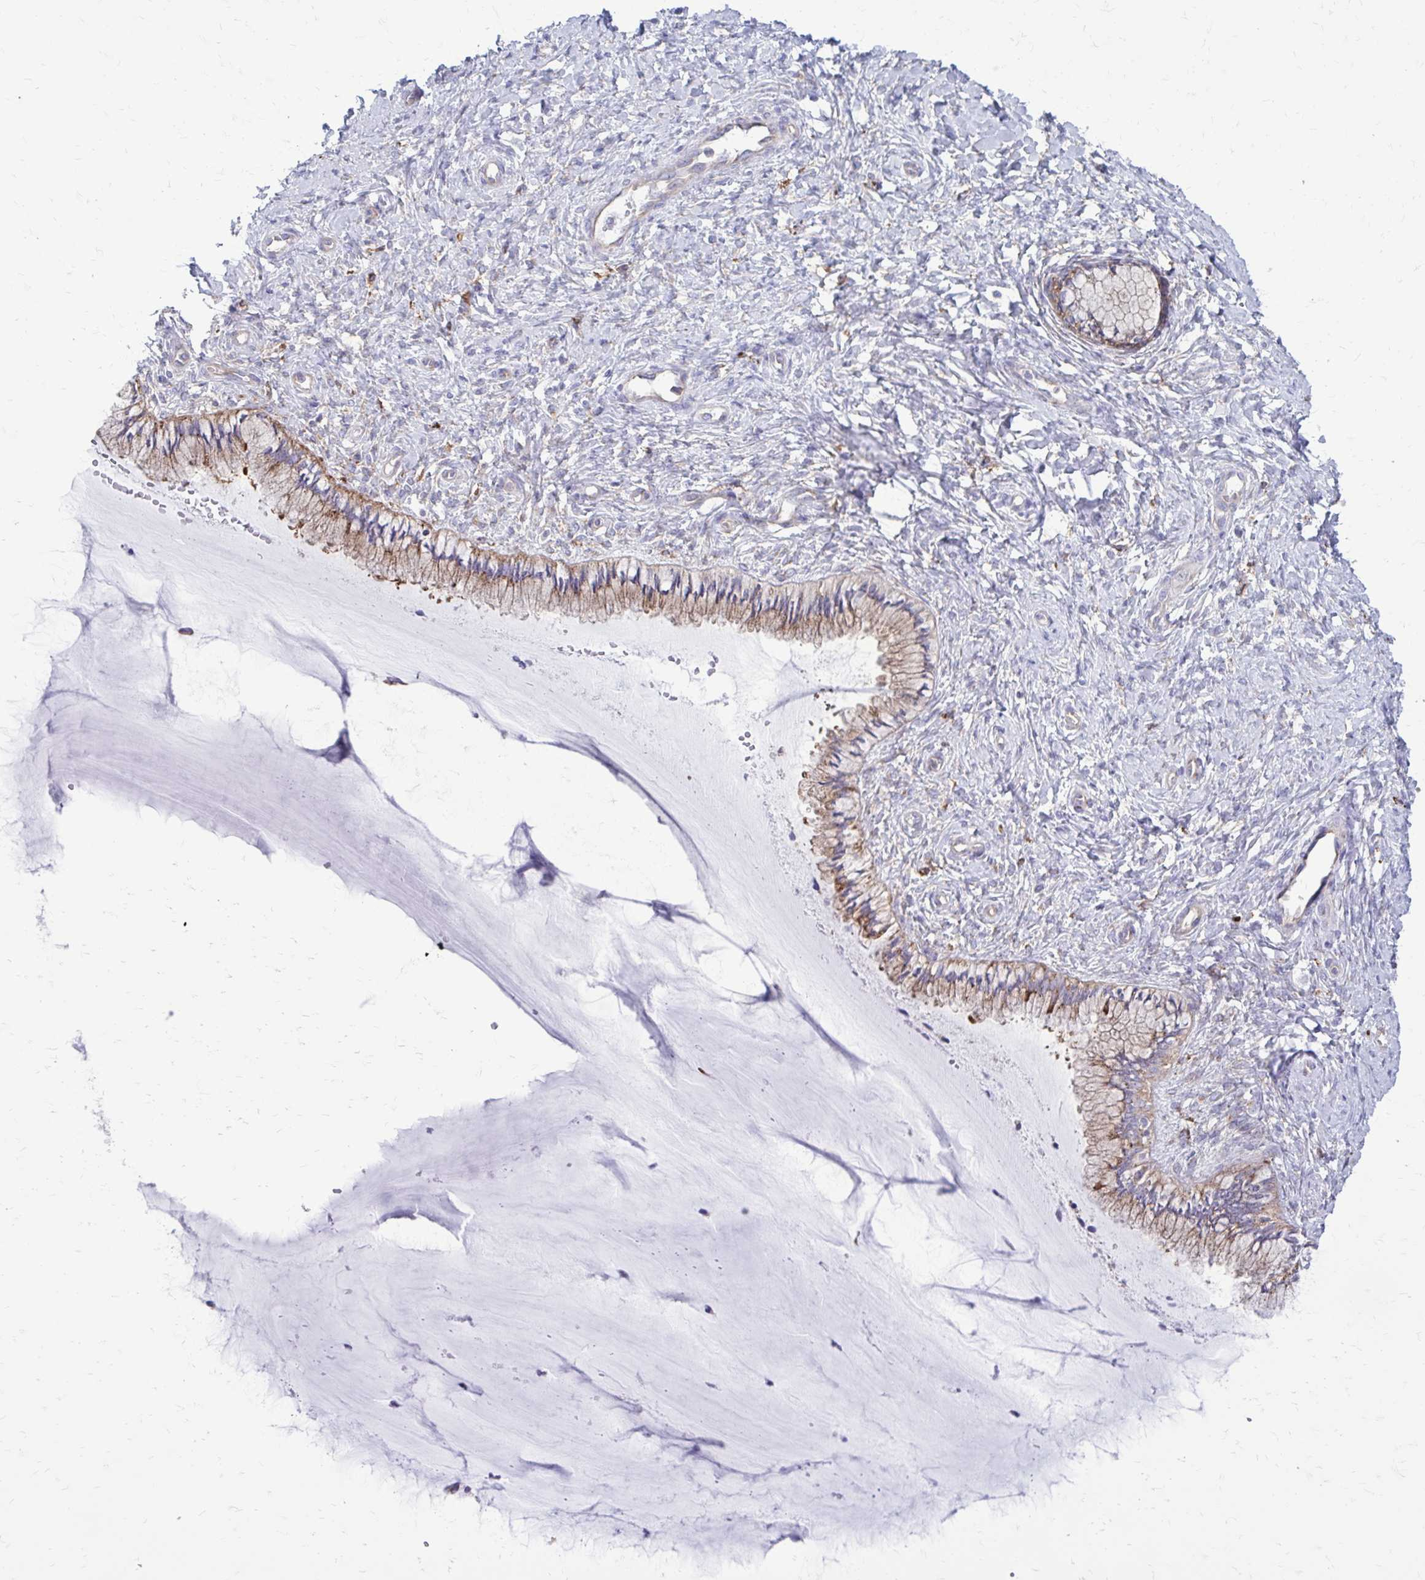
{"staining": {"intensity": "weak", "quantity": "25%-75%", "location": "cytoplasmic/membranous"}, "tissue": "cervix", "cell_type": "Glandular cells", "image_type": "normal", "snomed": [{"axis": "morphology", "description": "Normal tissue, NOS"}, {"axis": "topography", "description": "Cervix"}], "caption": "Cervix stained with immunohistochemistry (IHC) displays weak cytoplasmic/membranous positivity in approximately 25%-75% of glandular cells.", "gene": "CLTA", "patient": {"sex": "female", "age": 37}}